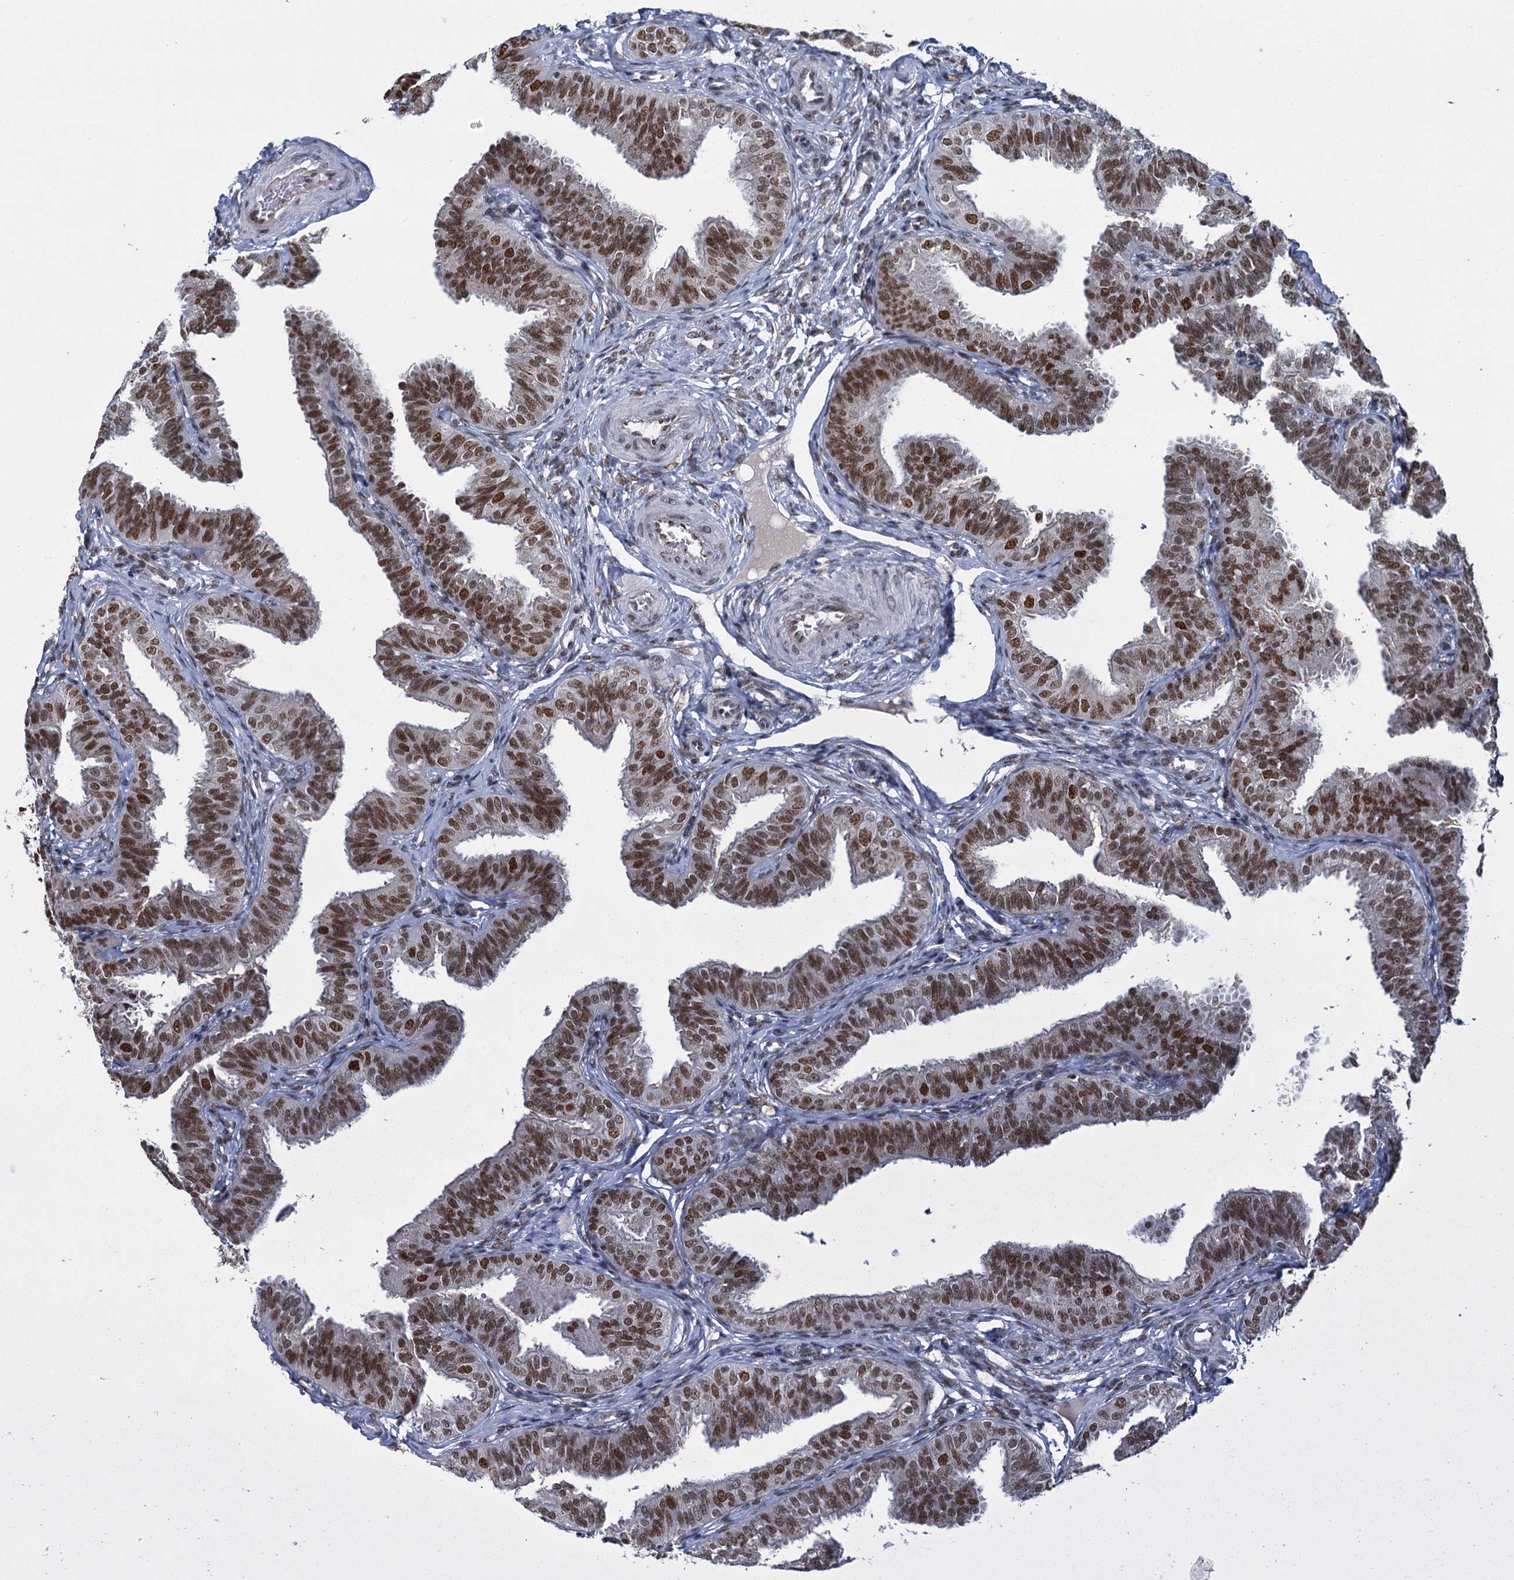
{"staining": {"intensity": "strong", "quantity": ">75%", "location": "nuclear"}, "tissue": "fallopian tube", "cell_type": "Glandular cells", "image_type": "normal", "snomed": [{"axis": "morphology", "description": "Normal tissue, NOS"}, {"axis": "topography", "description": "Fallopian tube"}], "caption": "This micrograph demonstrates IHC staining of unremarkable fallopian tube, with high strong nuclear staining in about >75% of glandular cells.", "gene": "PPHLN1", "patient": {"sex": "female", "age": 35}}